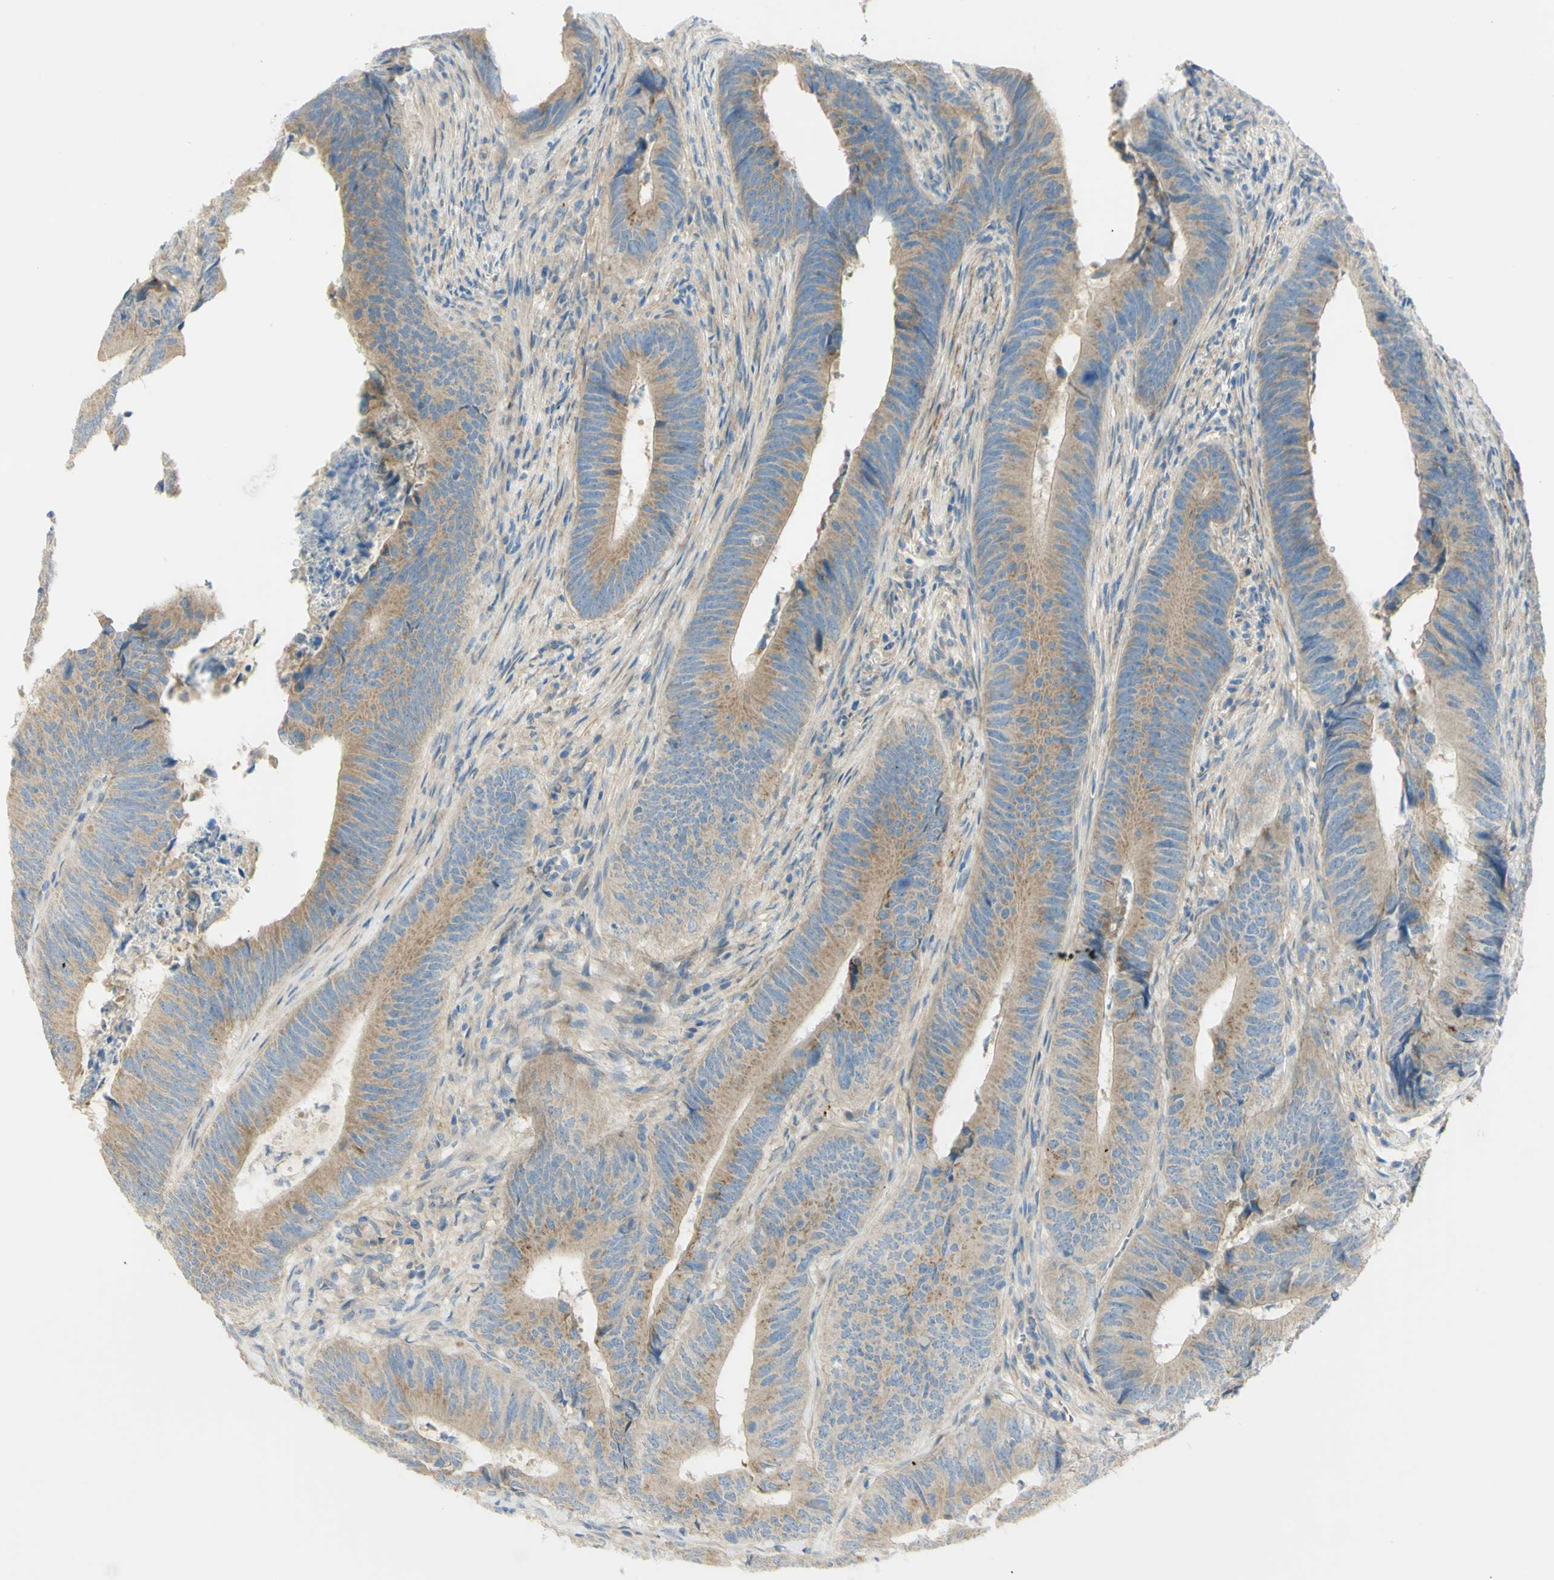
{"staining": {"intensity": "moderate", "quantity": ">75%", "location": "cytoplasmic/membranous"}, "tissue": "colorectal cancer", "cell_type": "Tumor cells", "image_type": "cancer", "snomed": [{"axis": "morphology", "description": "Normal tissue, NOS"}, {"axis": "morphology", "description": "Adenocarcinoma, NOS"}, {"axis": "topography", "description": "Colon"}], "caption": "Moderate cytoplasmic/membranous positivity is seen in about >75% of tumor cells in colorectal cancer (adenocarcinoma). (DAB (3,3'-diaminobenzidine) = brown stain, brightfield microscopy at high magnification).", "gene": "GCNT3", "patient": {"sex": "male", "age": 56}}